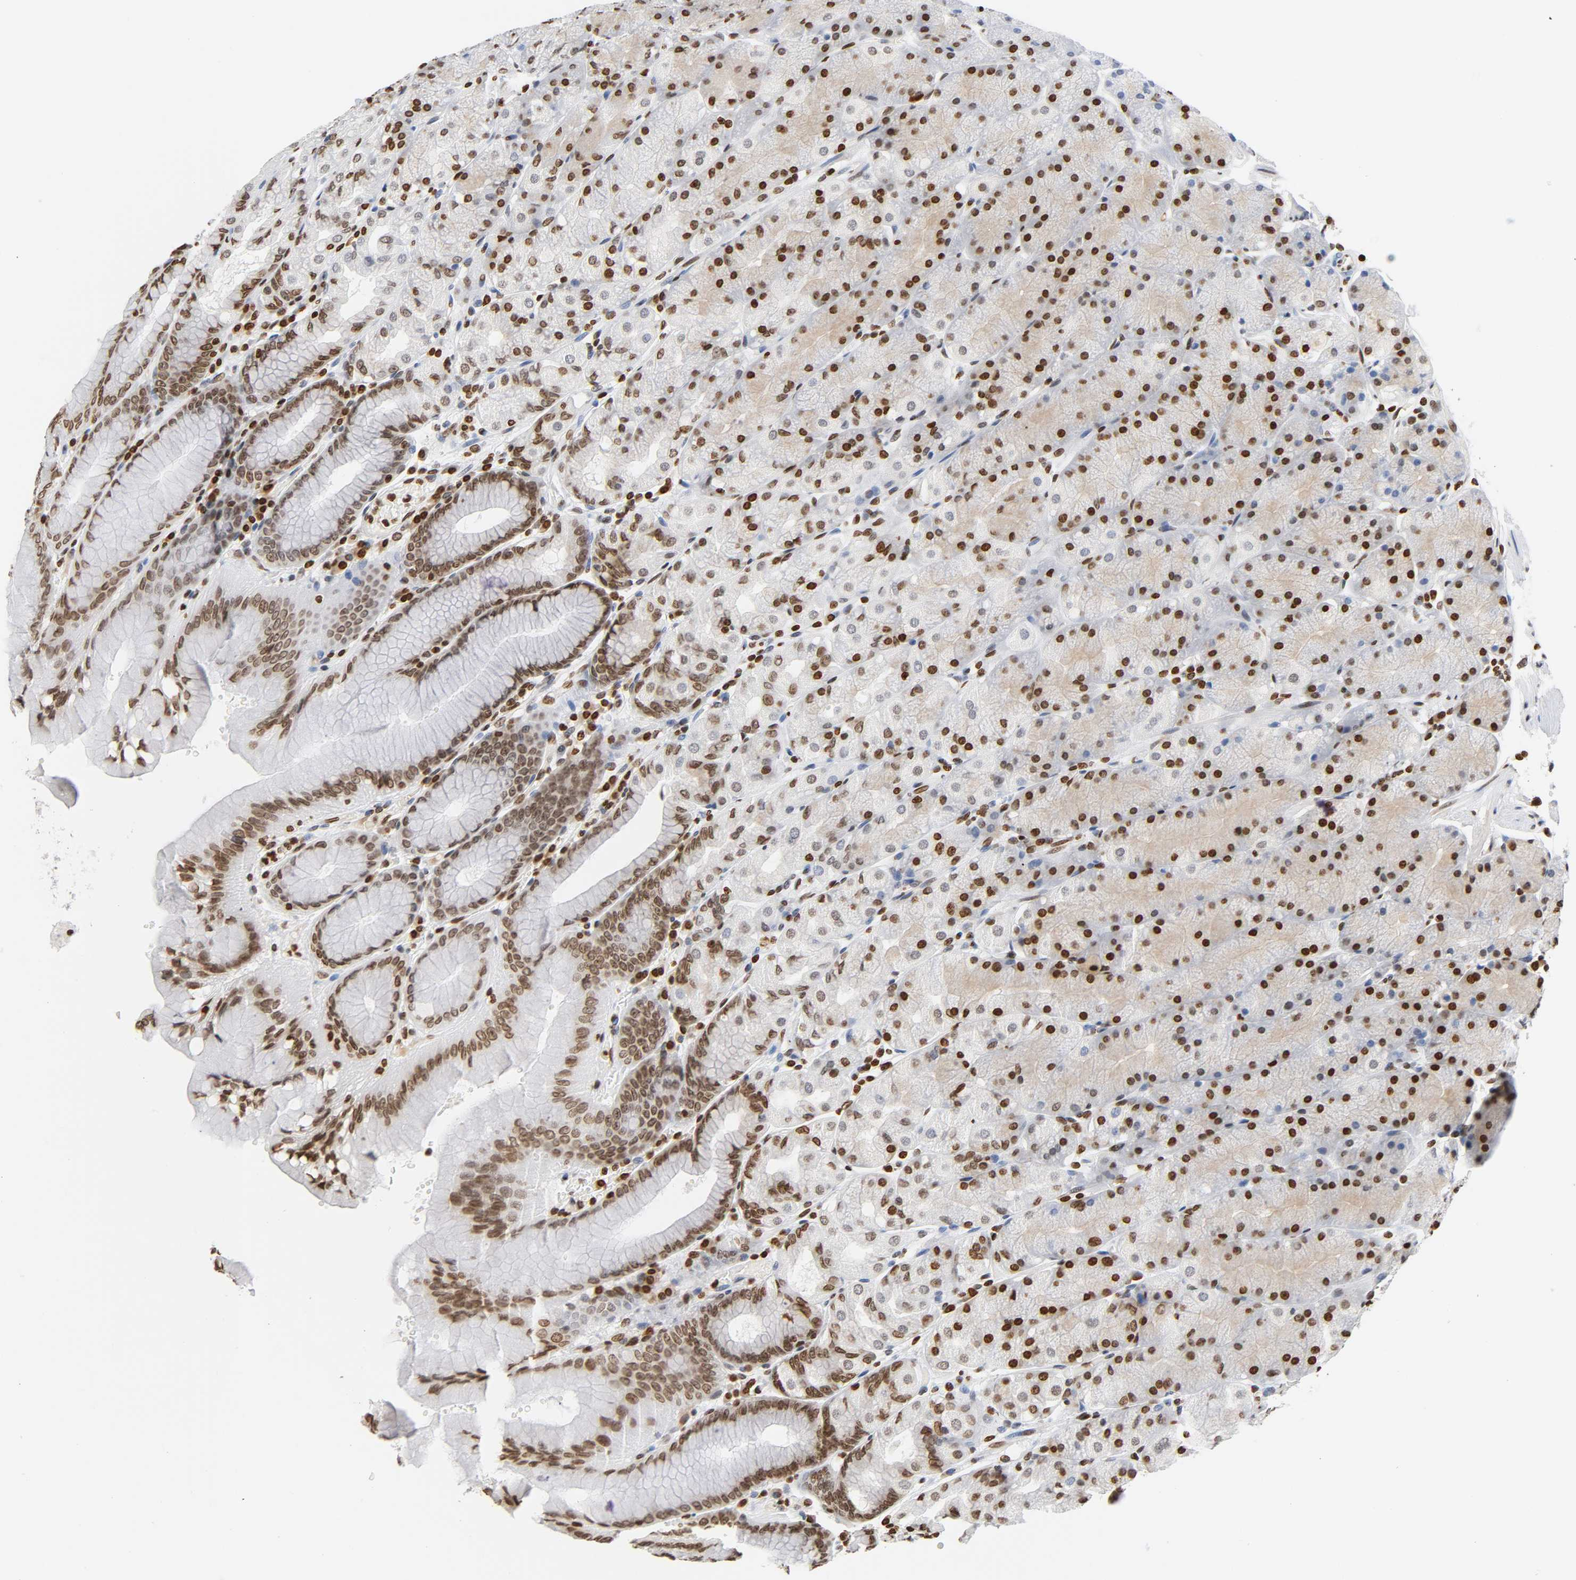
{"staining": {"intensity": "strong", "quantity": ">75%", "location": "cytoplasmic/membranous,nuclear"}, "tissue": "stomach", "cell_type": "Glandular cells", "image_type": "normal", "snomed": [{"axis": "morphology", "description": "Normal tissue, NOS"}, {"axis": "topography", "description": "Stomach, upper"}, {"axis": "topography", "description": "Stomach"}], "caption": "IHC (DAB) staining of benign human stomach displays strong cytoplasmic/membranous,nuclear protein staining in about >75% of glandular cells.", "gene": "HOXA6", "patient": {"sex": "male", "age": 76}}